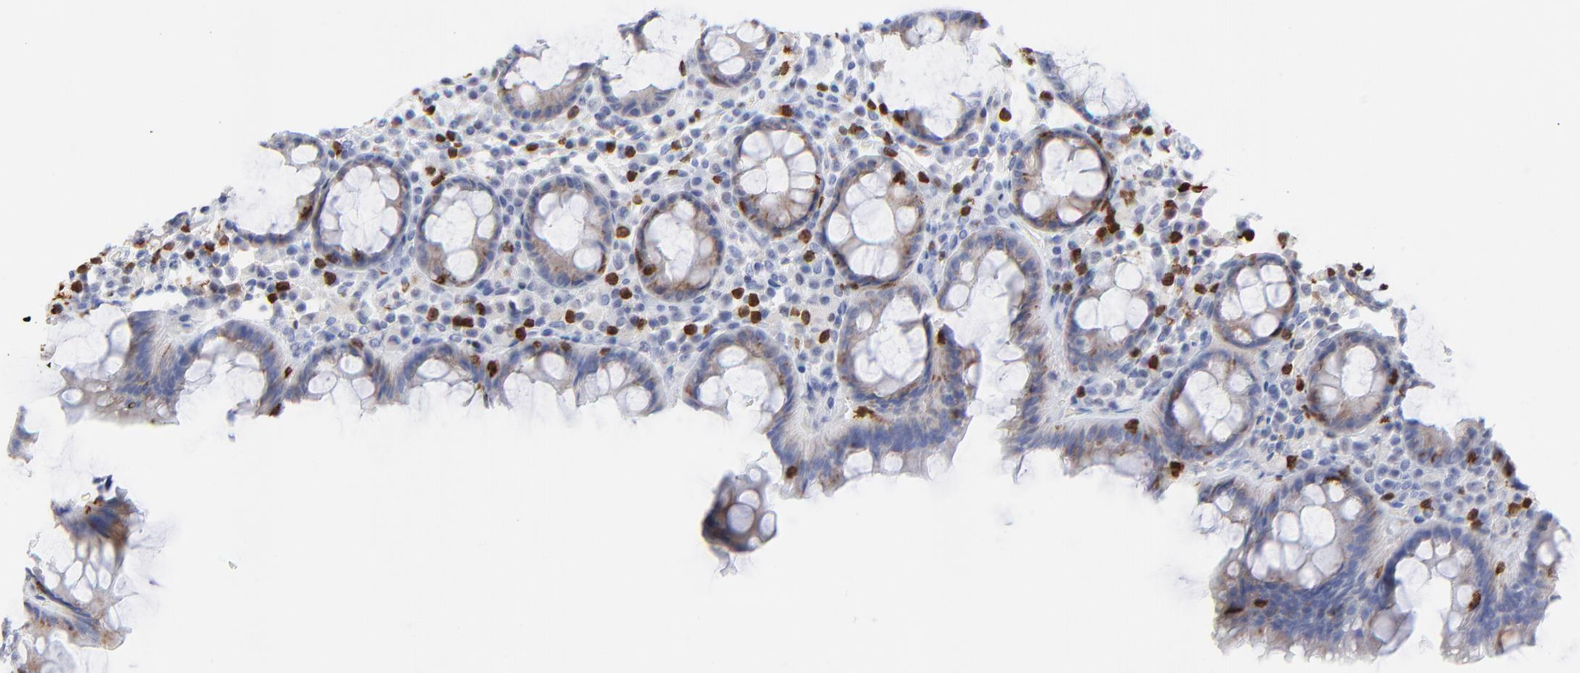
{"staining": {"intensity": "weak", "quantity": "25%-75%", "location": "cytoplasmic/membranous"}, "tissue": "rectum", "cell_type": "Glandular cells", "image_type": "normal", "snomed": [{"axis": "morphology", "description": "Normal tissue, NOS"}, {"axis": "topography", "description": "Rectum"}], "caption": "High-magnification brightfield microscopy of unremarkable rectum stained with DAB (brown) and counterstained with hematoxylin (blue). glandular cells exhibit weak cytoplasmic/membranous staining is appreciated in about25%-75% of cells.", "gene": "ZAP70", "patient": {"sex": "male", "age": 92}}